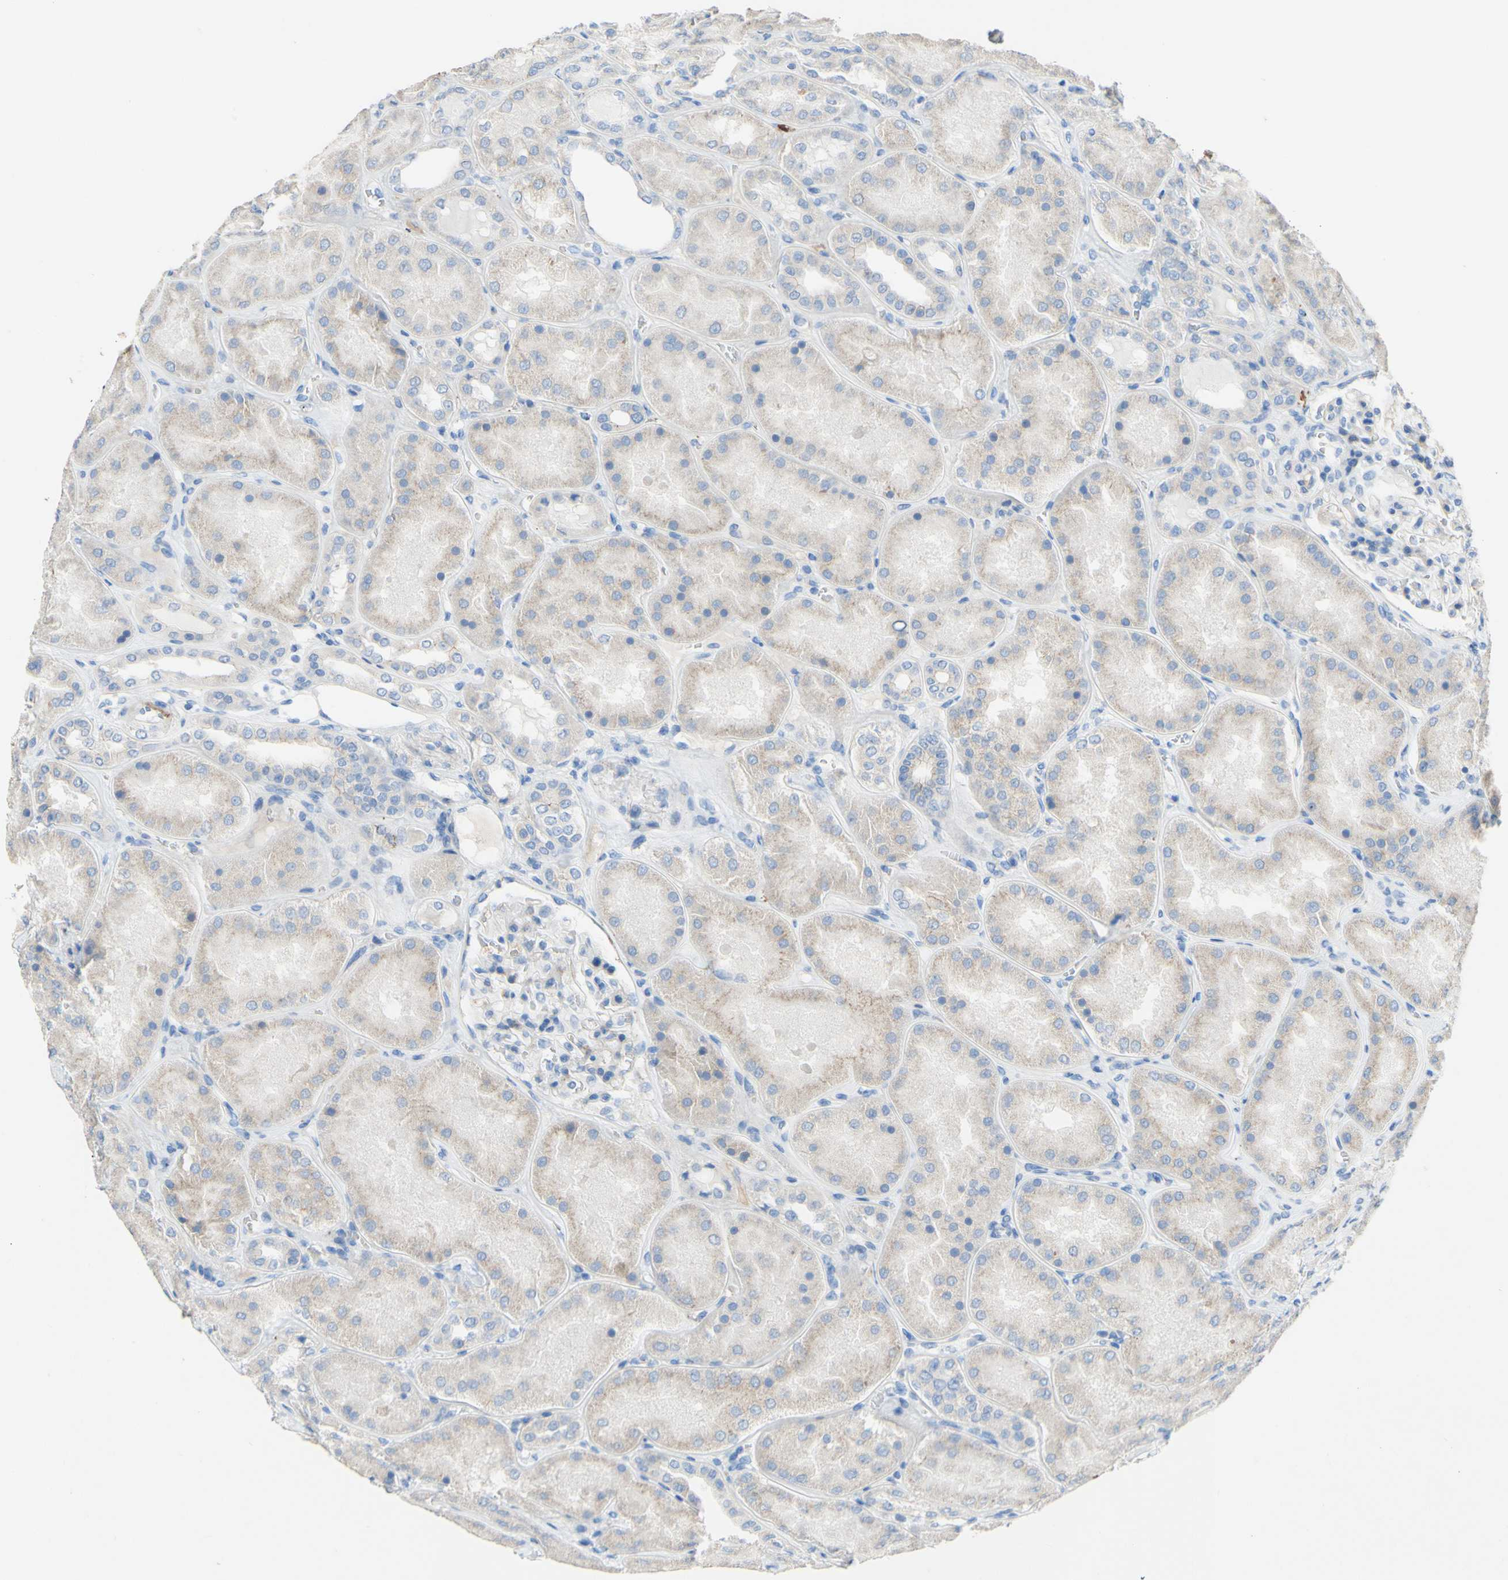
{"staining": {"intensity": "negative", "quantity": "none", "location": "none"}, "tissue": "kidney", "cell_type": "Cells in glomeruli", "image_type": "normal", "snomed": [{"axis": "morphology", "description": "Normal tissue, NOS"}, {"axis": "topography", "description": "Kidney"}], "caption": "Protein analysis of normal kidney demonstrates no significant staining in cells in glomeruli.", "gene": "DSC2", "patient": {"sex": "female", "age": 56}}